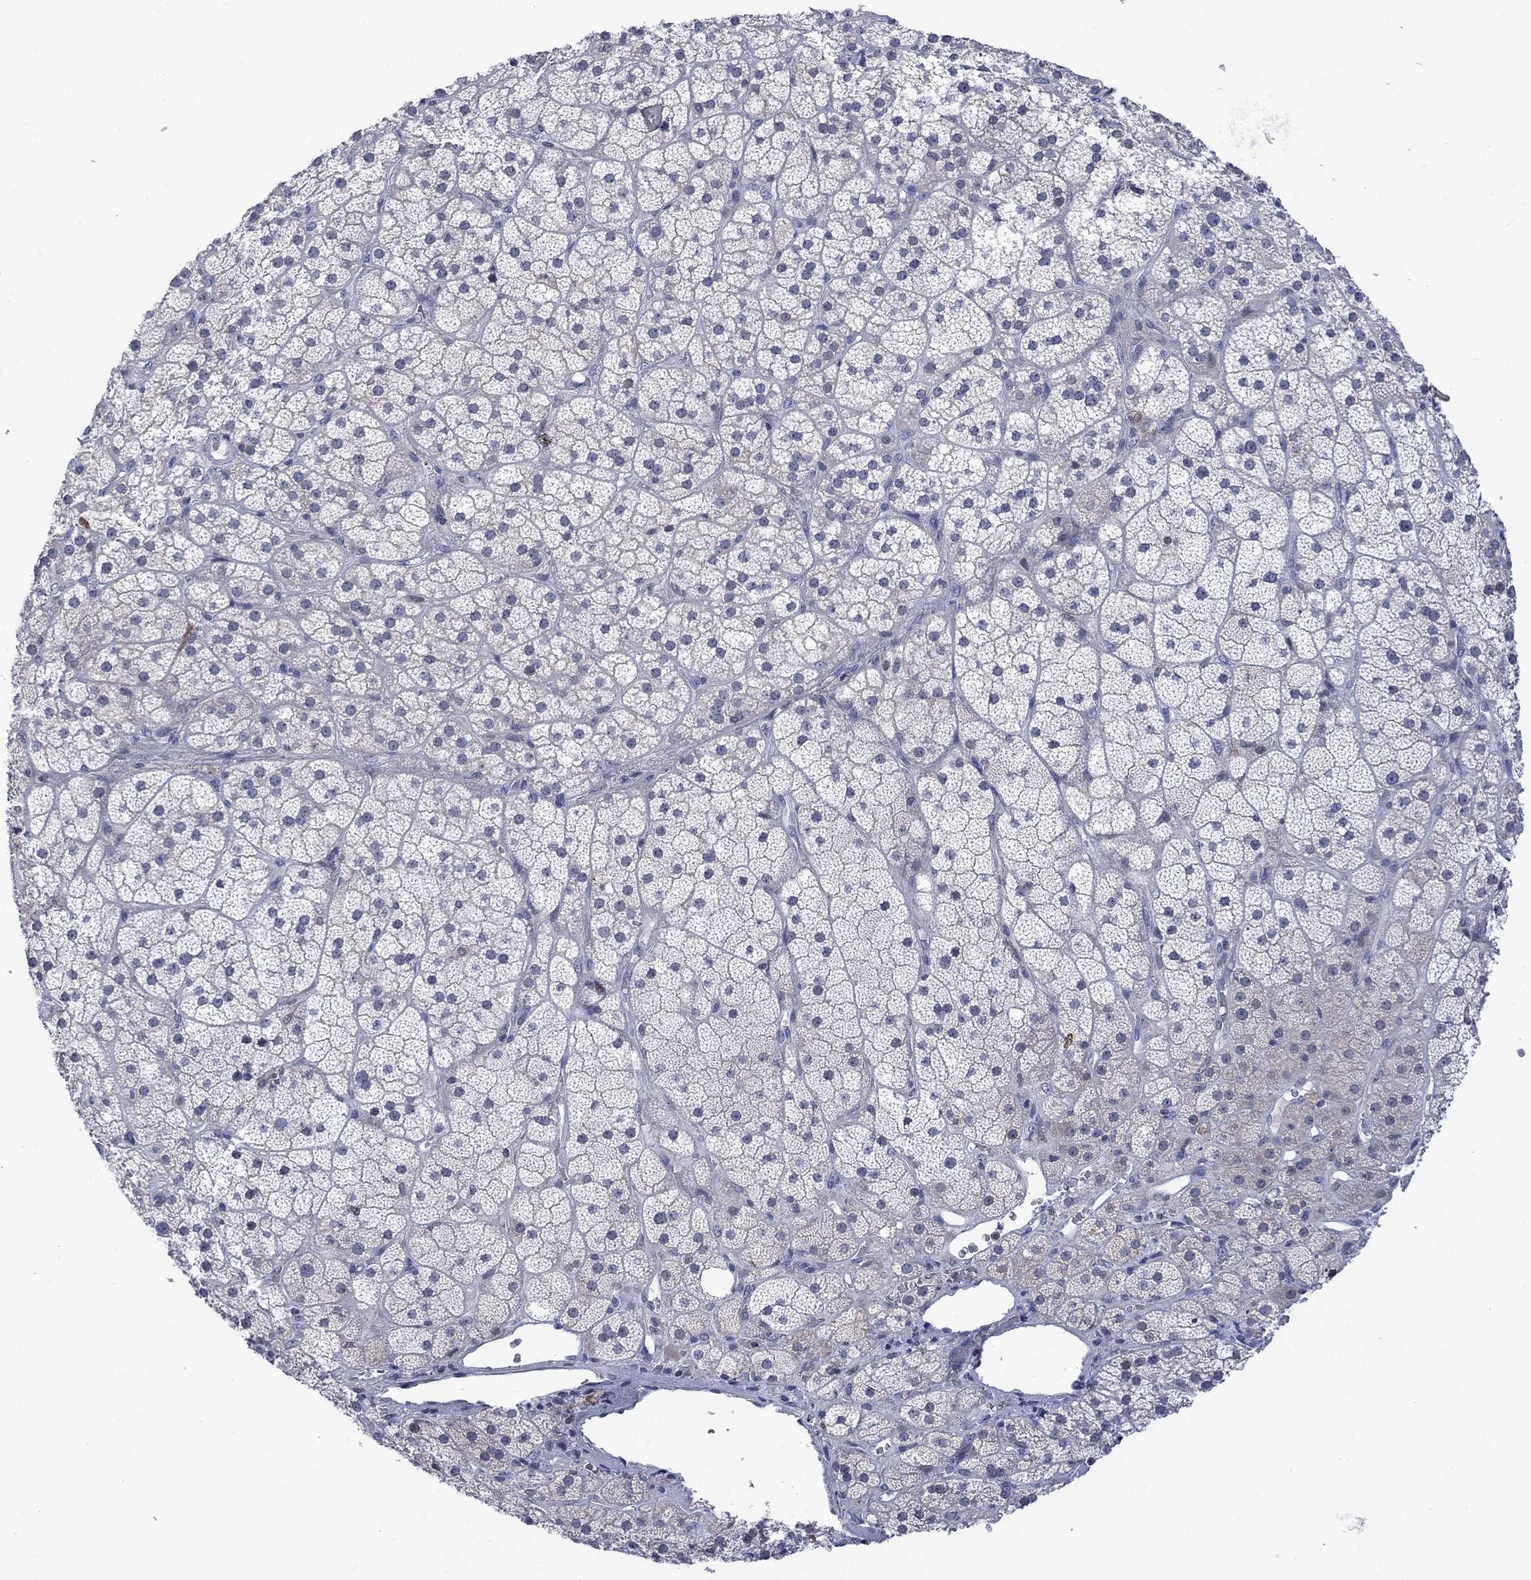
{"staining": {"intensity": "negative", "quantity": "none", "location": "none"}, "tissue": "adrenal gland", "cell_type": "Glandular cells", "image_type": "normal", "snomed": [{"axis": "morphology", "description": "Normal tissue, NOS"}, {"axis": "topography", "description": "Adrenal gland"}], "caption": "High power microscopy histopathology image of an immunohistochemistry (IHC) micrograph of benign adrenal gland, revealing no significant expression in glandular cells. (Brightfield microscopy of DAB (3,3'-diaminobenzidine) IHC at high magnification).", "gene": "AGL", "patient": {"sex": "male", "age": 57}}